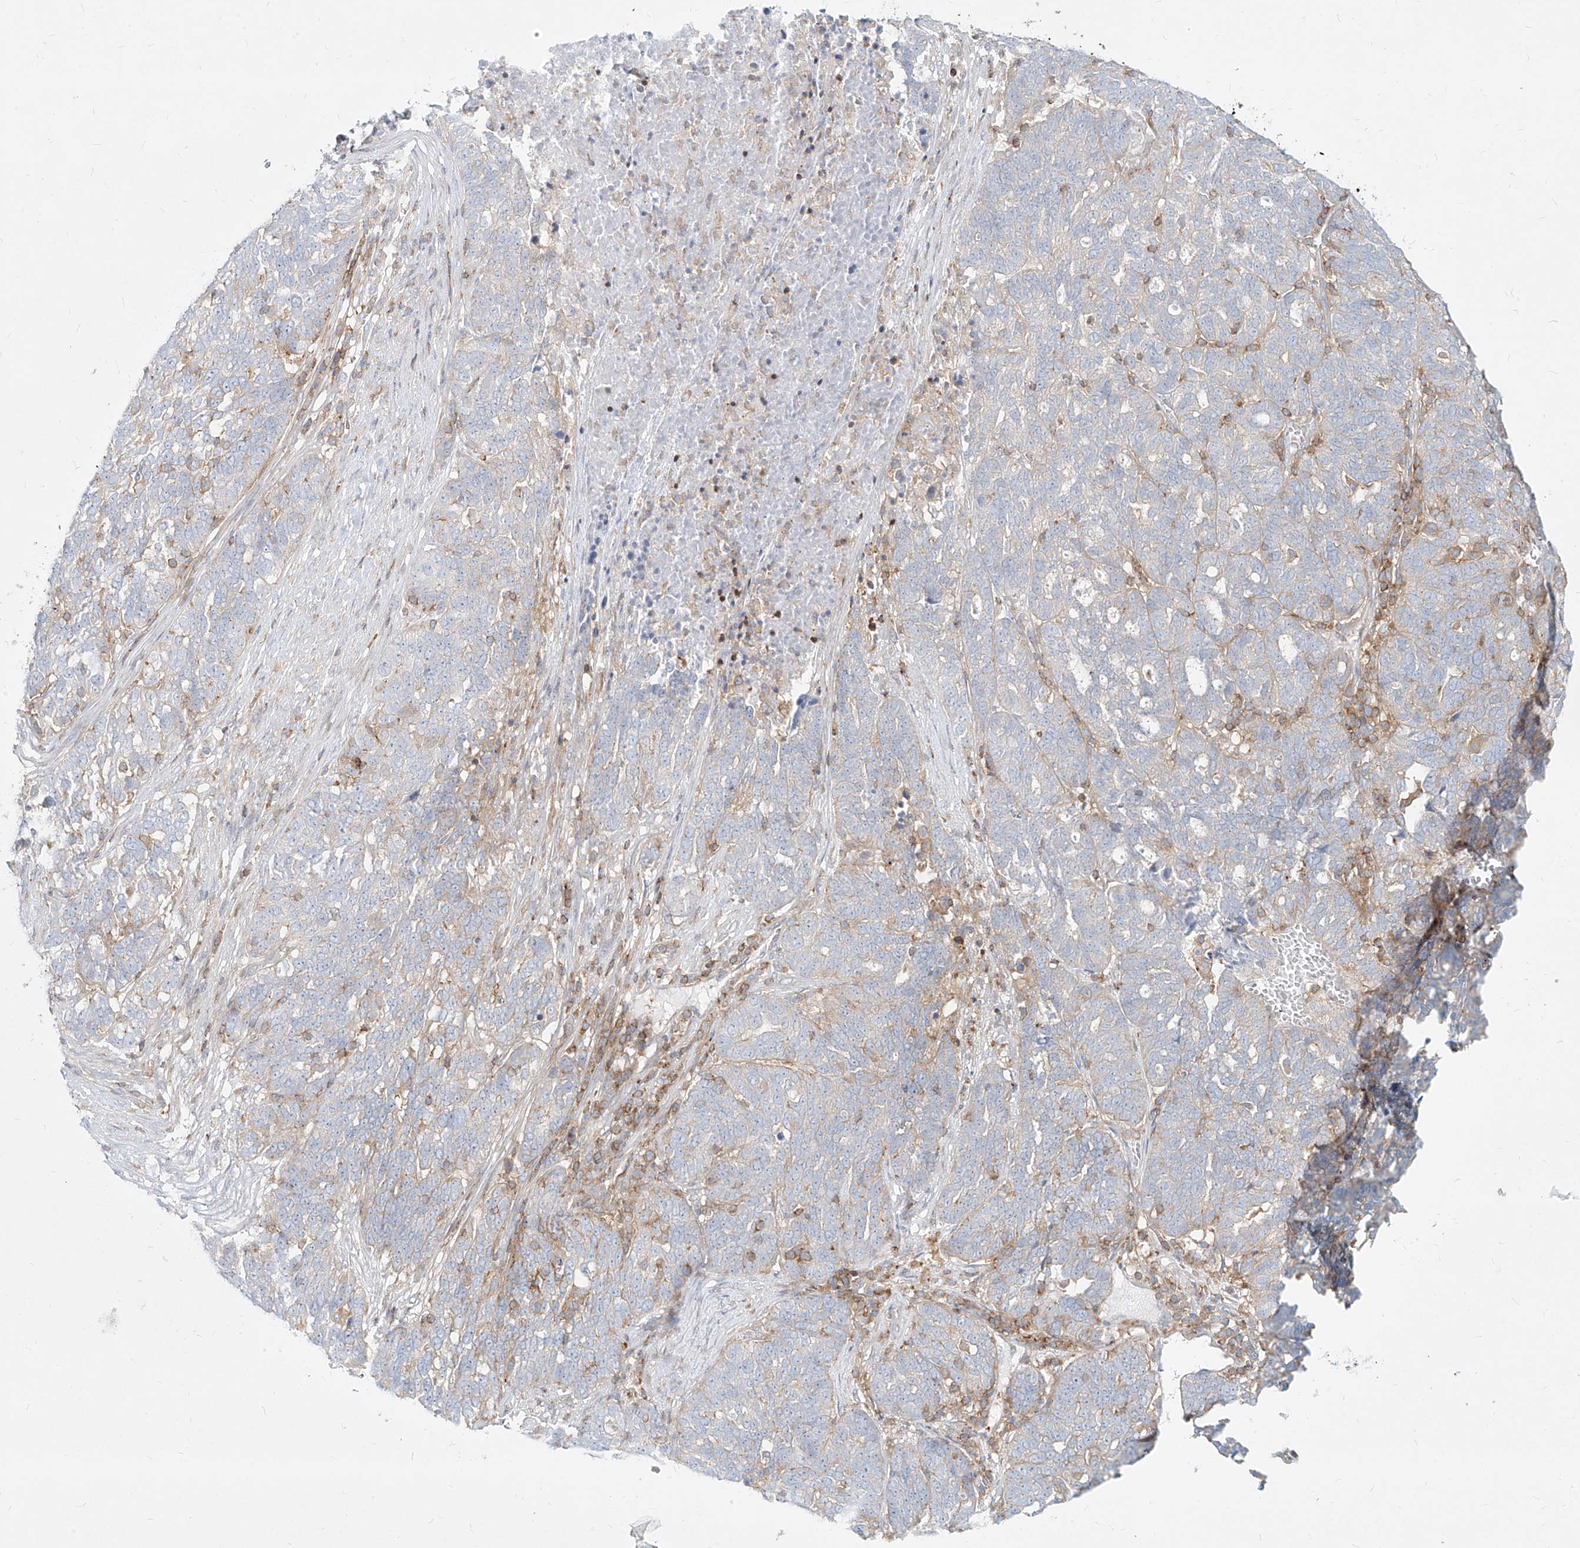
{"staining": {"intensity": "negative", "quantity": "none", "location": "none"}, "tissue": "ovarian cancer", "cell_type": "Tumor cells", "image_type": "cancer", "snomed": [{"axis": "morphology", "description": "Cystadenocarcinoma, serous, NOS"}, {"axis": "topography", "description": "Ovary"}], "caption": "Immunohistochemistry of human ovarian serous cystadenocarcinoma exhibits no staining in tumor cells.", "gene": "SLC2A12", "patient": {"sex": "female", "age": 59}}